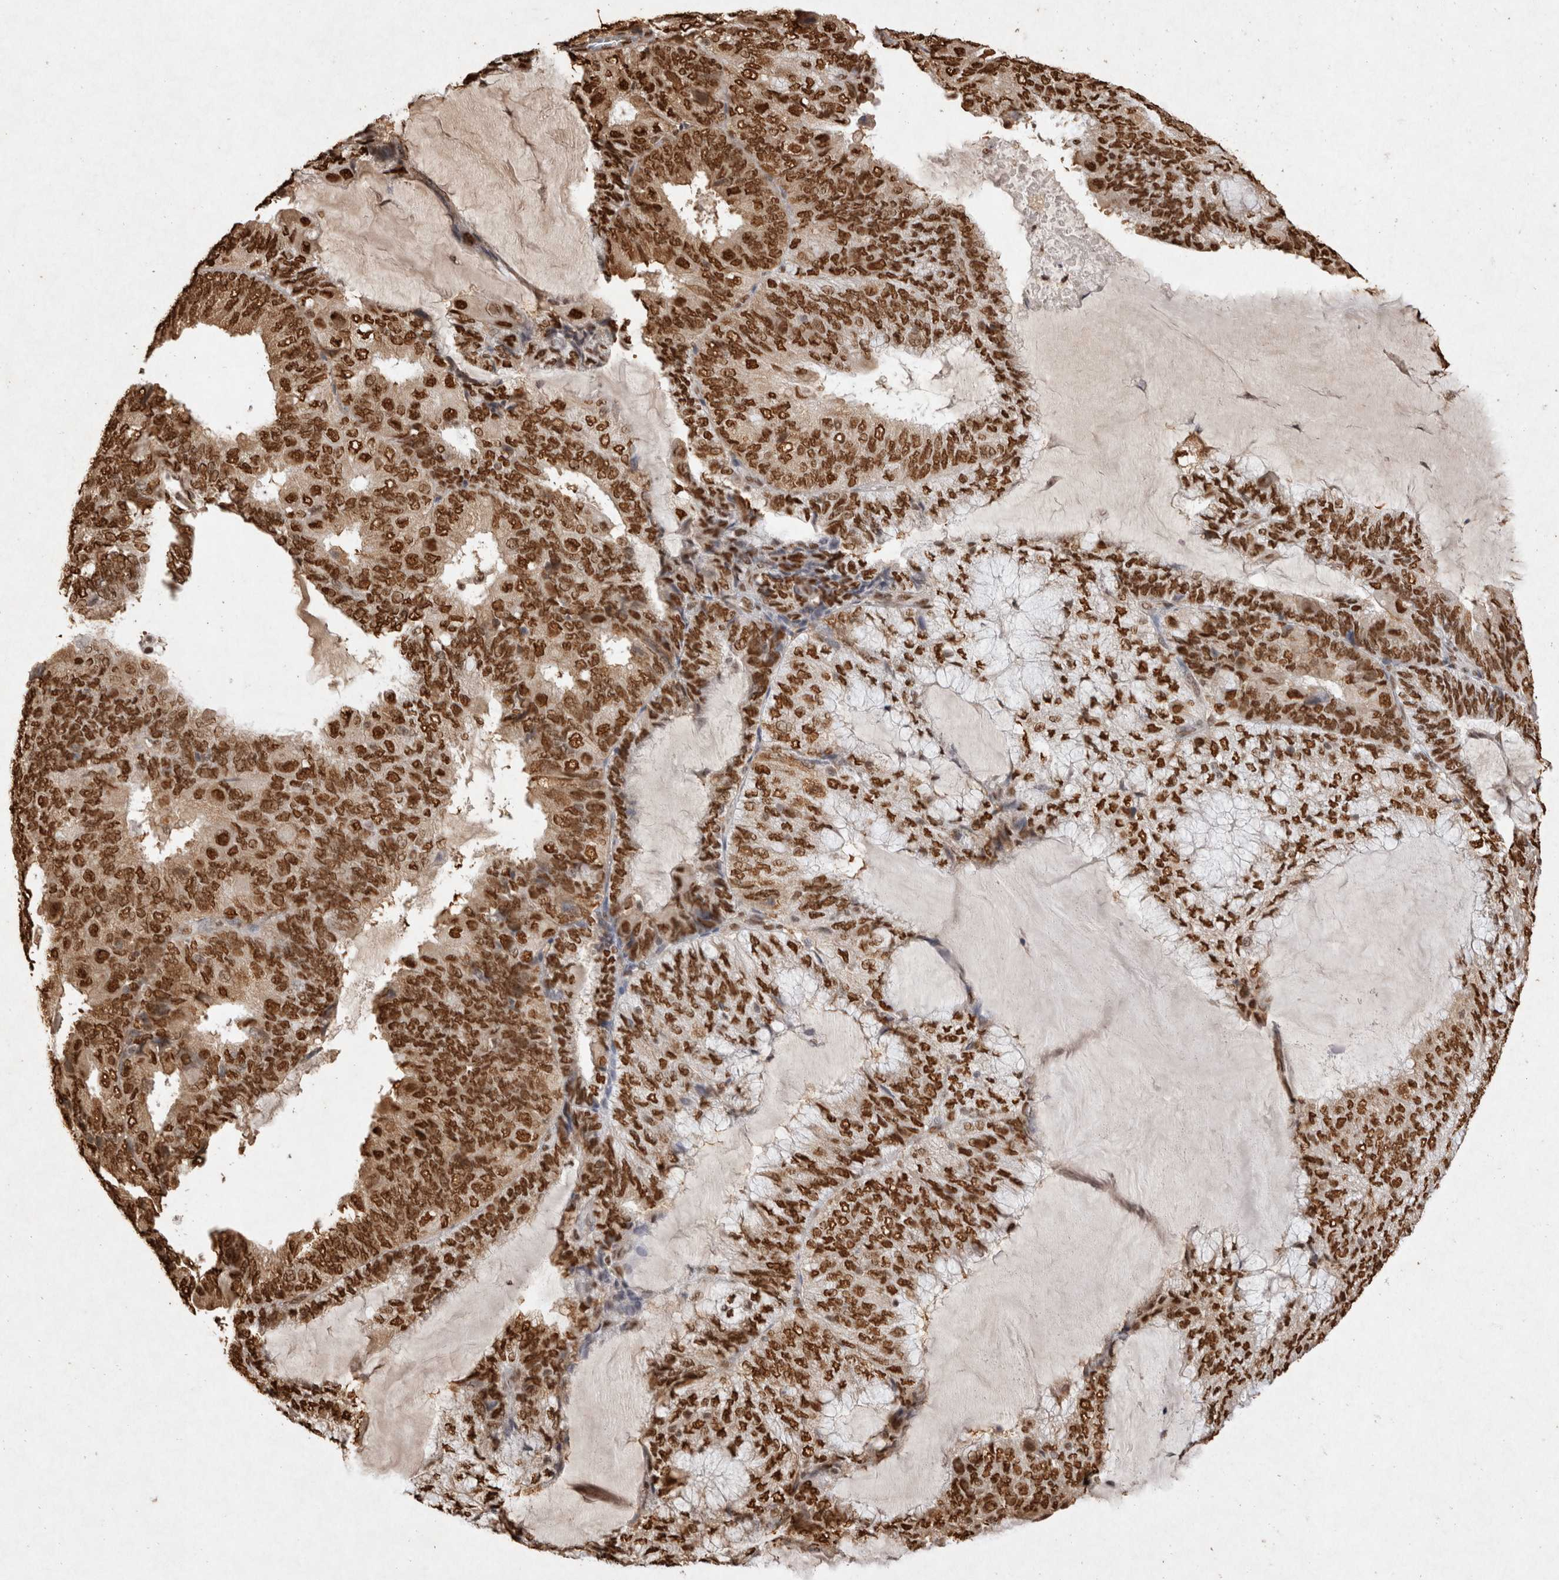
{"staining": {"intensity": "strong", "quantity": ">75%", "location": "nuclear"}, "tissue": "endometrial cancer", "cell_type": "Tumor cells", "image_type": "cancer", "snomed": [{"axis": "morphology", "description": "Adenocarcinoma, NOS"}, {"axis": "topography", "description": "Endometrium"}], "caption": "Immunohistochemistry of endometrial cancer (adenocarcinoma) reveals high levels of strong nuclear positivity in approximately >75% of tumor cells. The staining is performed using DAB brown chromogen to label protein expression. The nuclei are counter-stained blue using hematoxylin.", "gene": "HDGF", "patient": {"sex": "female", "age": 81}}